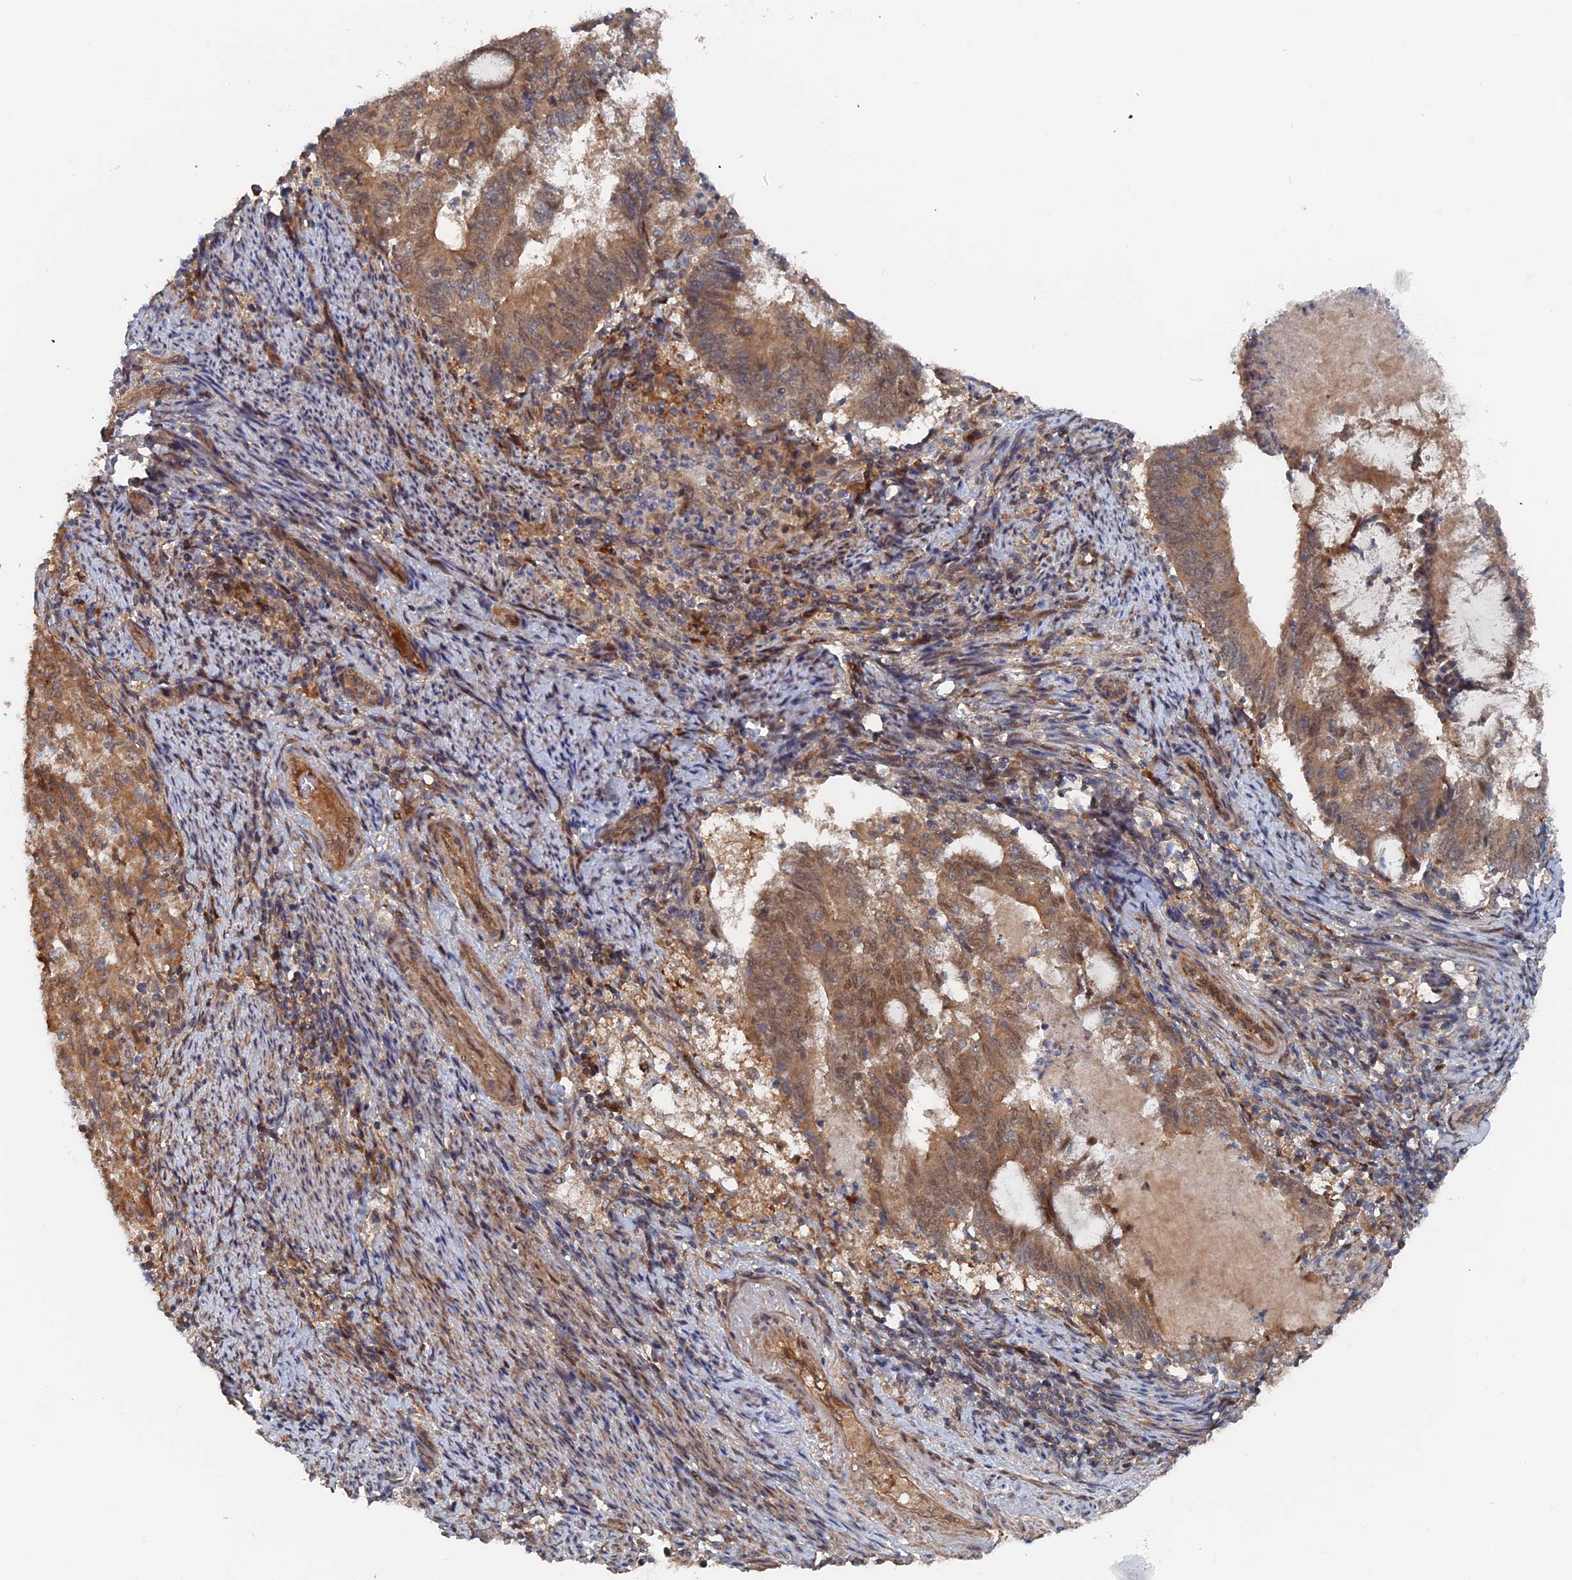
{"staining": {"intensity": "moderate", "quantity": ">75%", "location": "cytoplasmic/membranous,nuclear"}, "tissue": "endometrial cancer", "cell_type": "Tumor cells", "image_type": "cancer", "snomed": [{"axis": "morphology", "description": "Adenocarcinoma, NOS"}, {"axis": "topography", "description": "Endometrium"}], "caption": "Immunohistochemistry (IHC) photomicrograph of human endometrial cancer stained for a protein (brown), which demonstrates medium levels of moderate cytoplasmic/membranous and nuclear staining in about >75% of tumor cells.", "gene": "ELOVL6", "patient": {"sex": "female", "age": 80}}